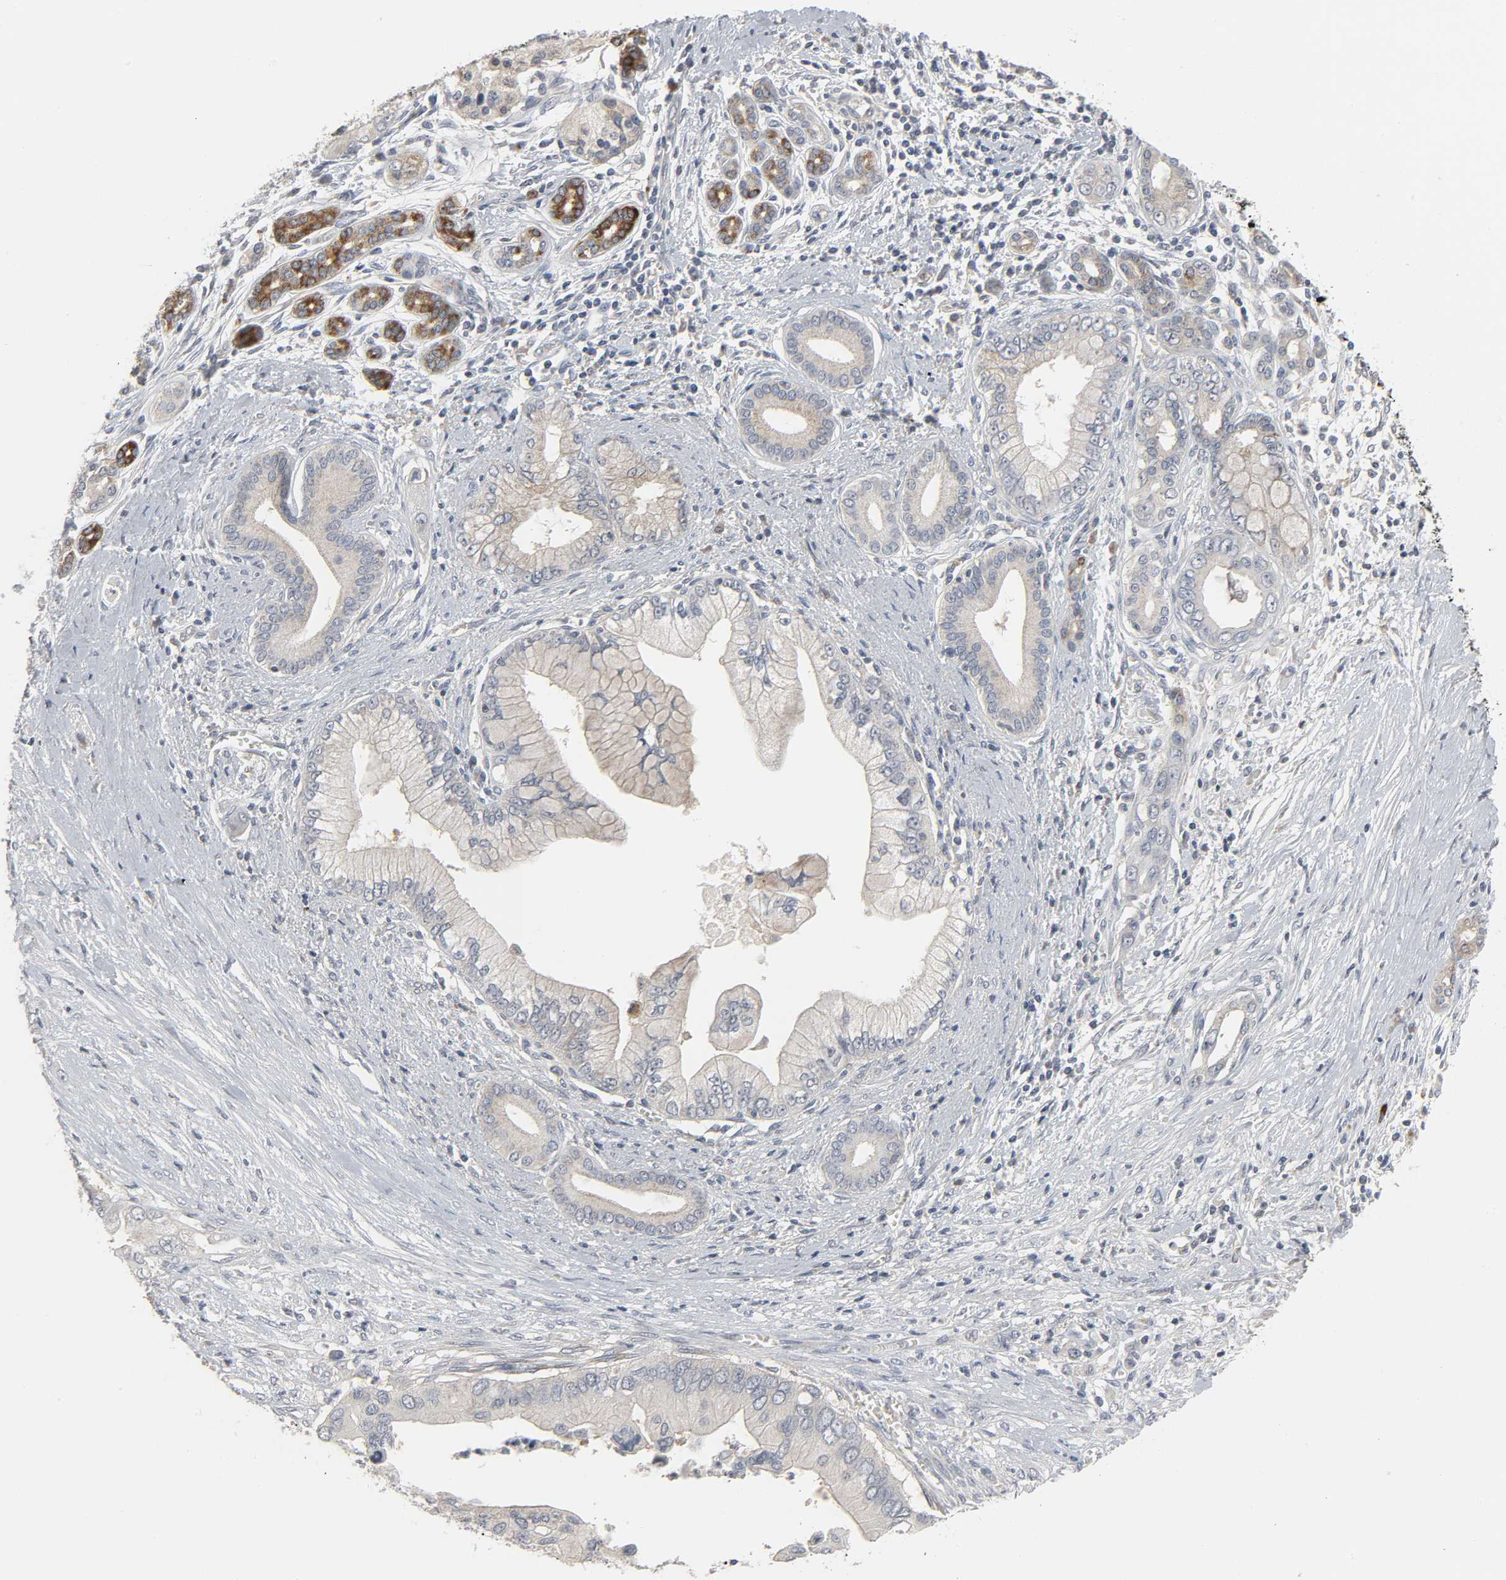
{"staining": {"intensity": "weak", "quantity": "25%-75%", "location": "cytoplasmic/membranous"}, "tissue": "pancreatic cancer", "cell_type": "Tumor cells", "image_type": "cancer", "snomed": [{"axis": "morphology", "description": "Adenocarcinoma, NOS"}, {"axis": "topography", "description": "Pancreas"}], "caption": "Tumor cells exhibit low levels of weak cytoplasmic/membranous expression in approximately 25%-75% of cells in human pancreatic cancer (adenocarcinoma).", "gene": "CLIP1", "patient": {"sex": "male", "age": 59}}